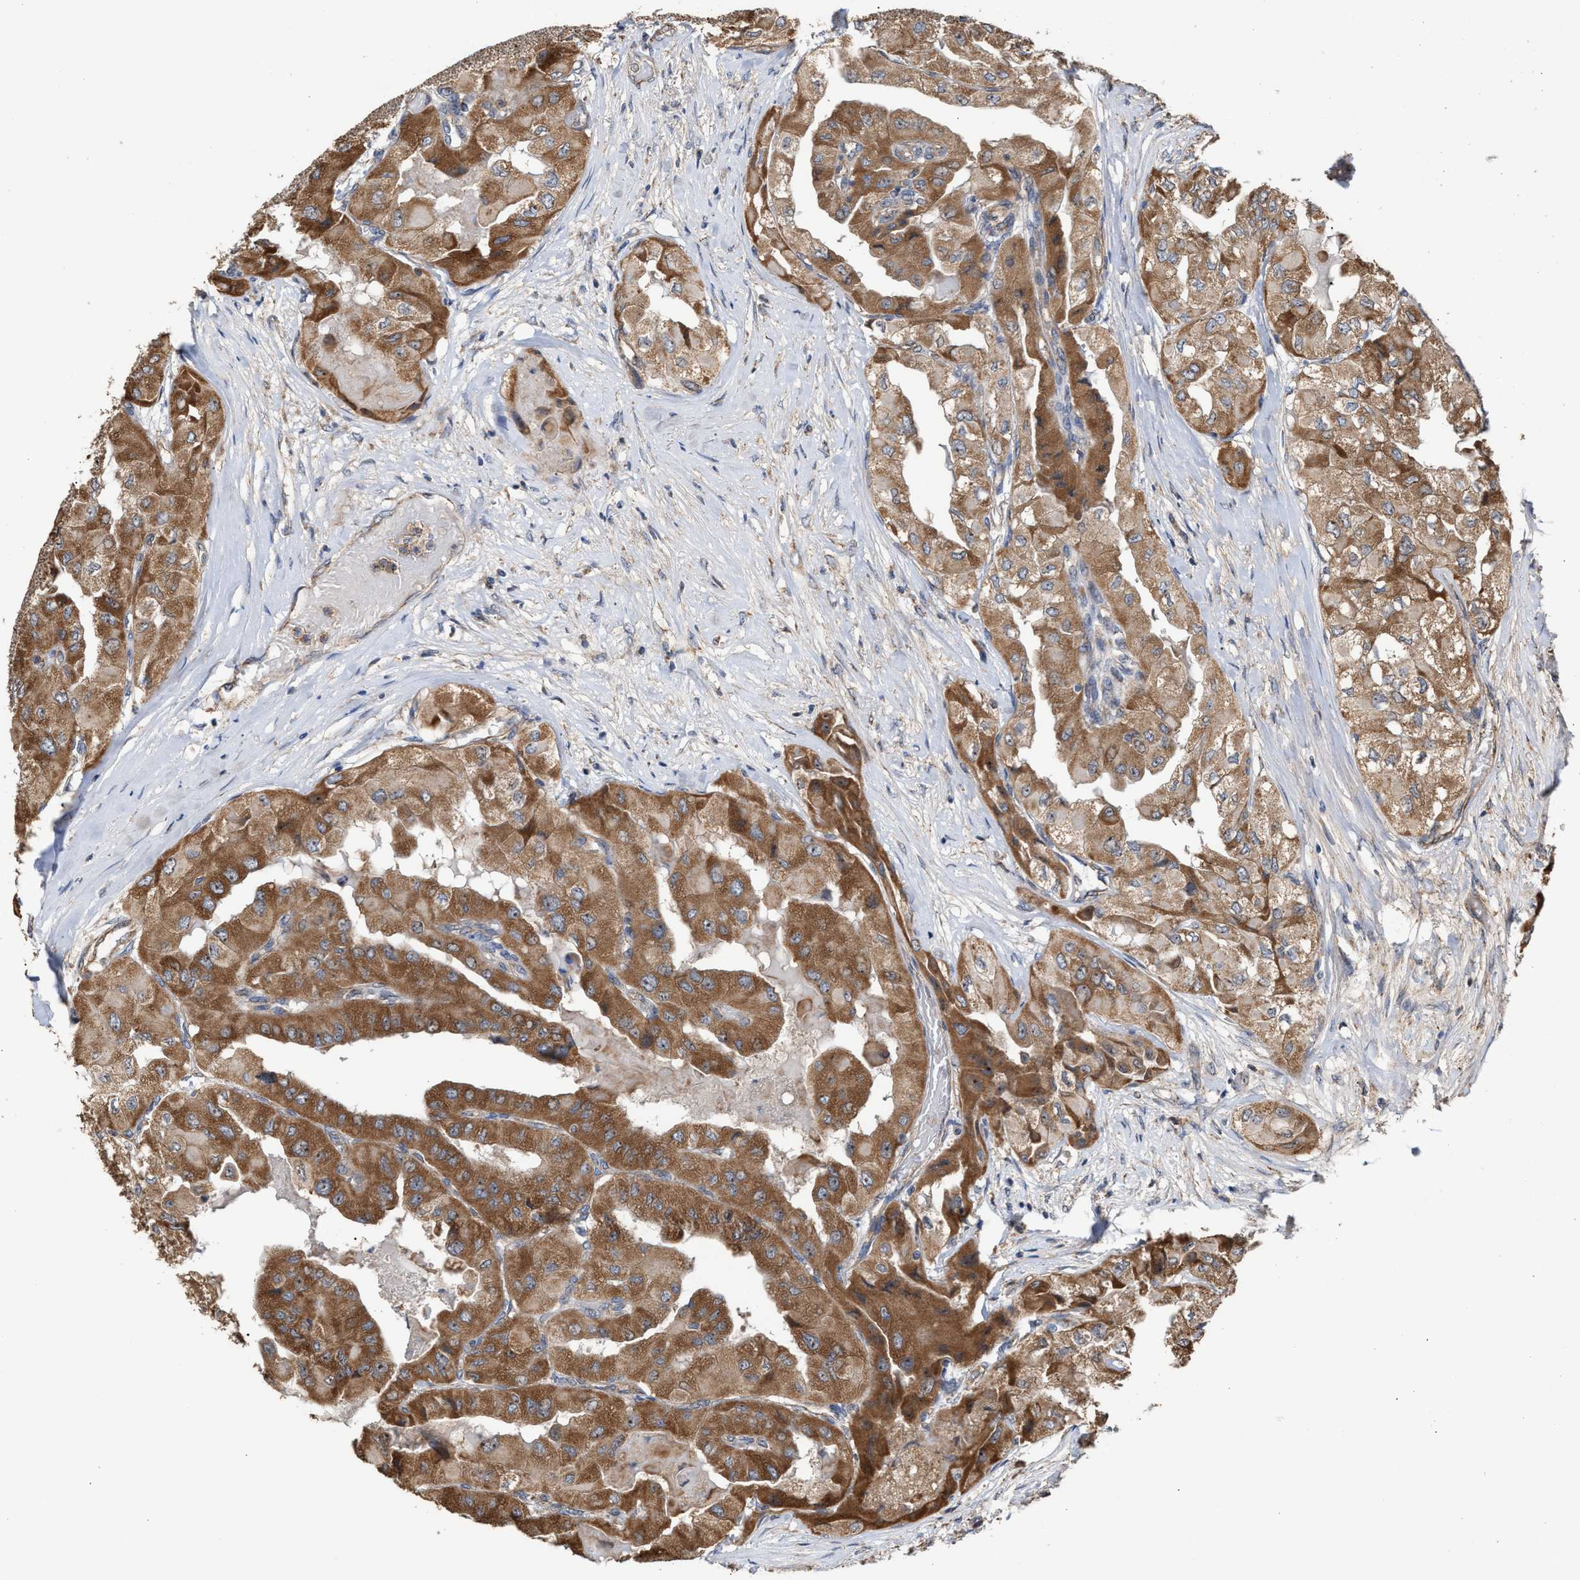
{"staining": {"intensity": "moderate", "quantity": ">75%", "location": "cytoplasmic/membranous,nuclear"}, "tissue": "thyroid cancer", "cell_type": "Tumor cells", "image_type": "cancer", "snomed": [{"axis": "morphology", "description": "Papillary adenocarcinoma, NOS"}, {"axis": "topography", "description": "Thyroid gland"}], "caption": "Immunohistochemistry (IHC) staining of thyroid papillary adenocarcinoma, which exhibits medium levels of moderate cytoplasmic/membranous and nuclear expression in about >75% of tumor cells indicating moderate cytoplasmic/membranous and nuclear protein staining. The staining was performed using DAB (3,3'-diaminobenzidine) (brown) for protein detection and nuclei were counterstained in hematoxylin (blue).", "gene": "EXOSC2", "patient": {"sex": "female", "age": 59}}